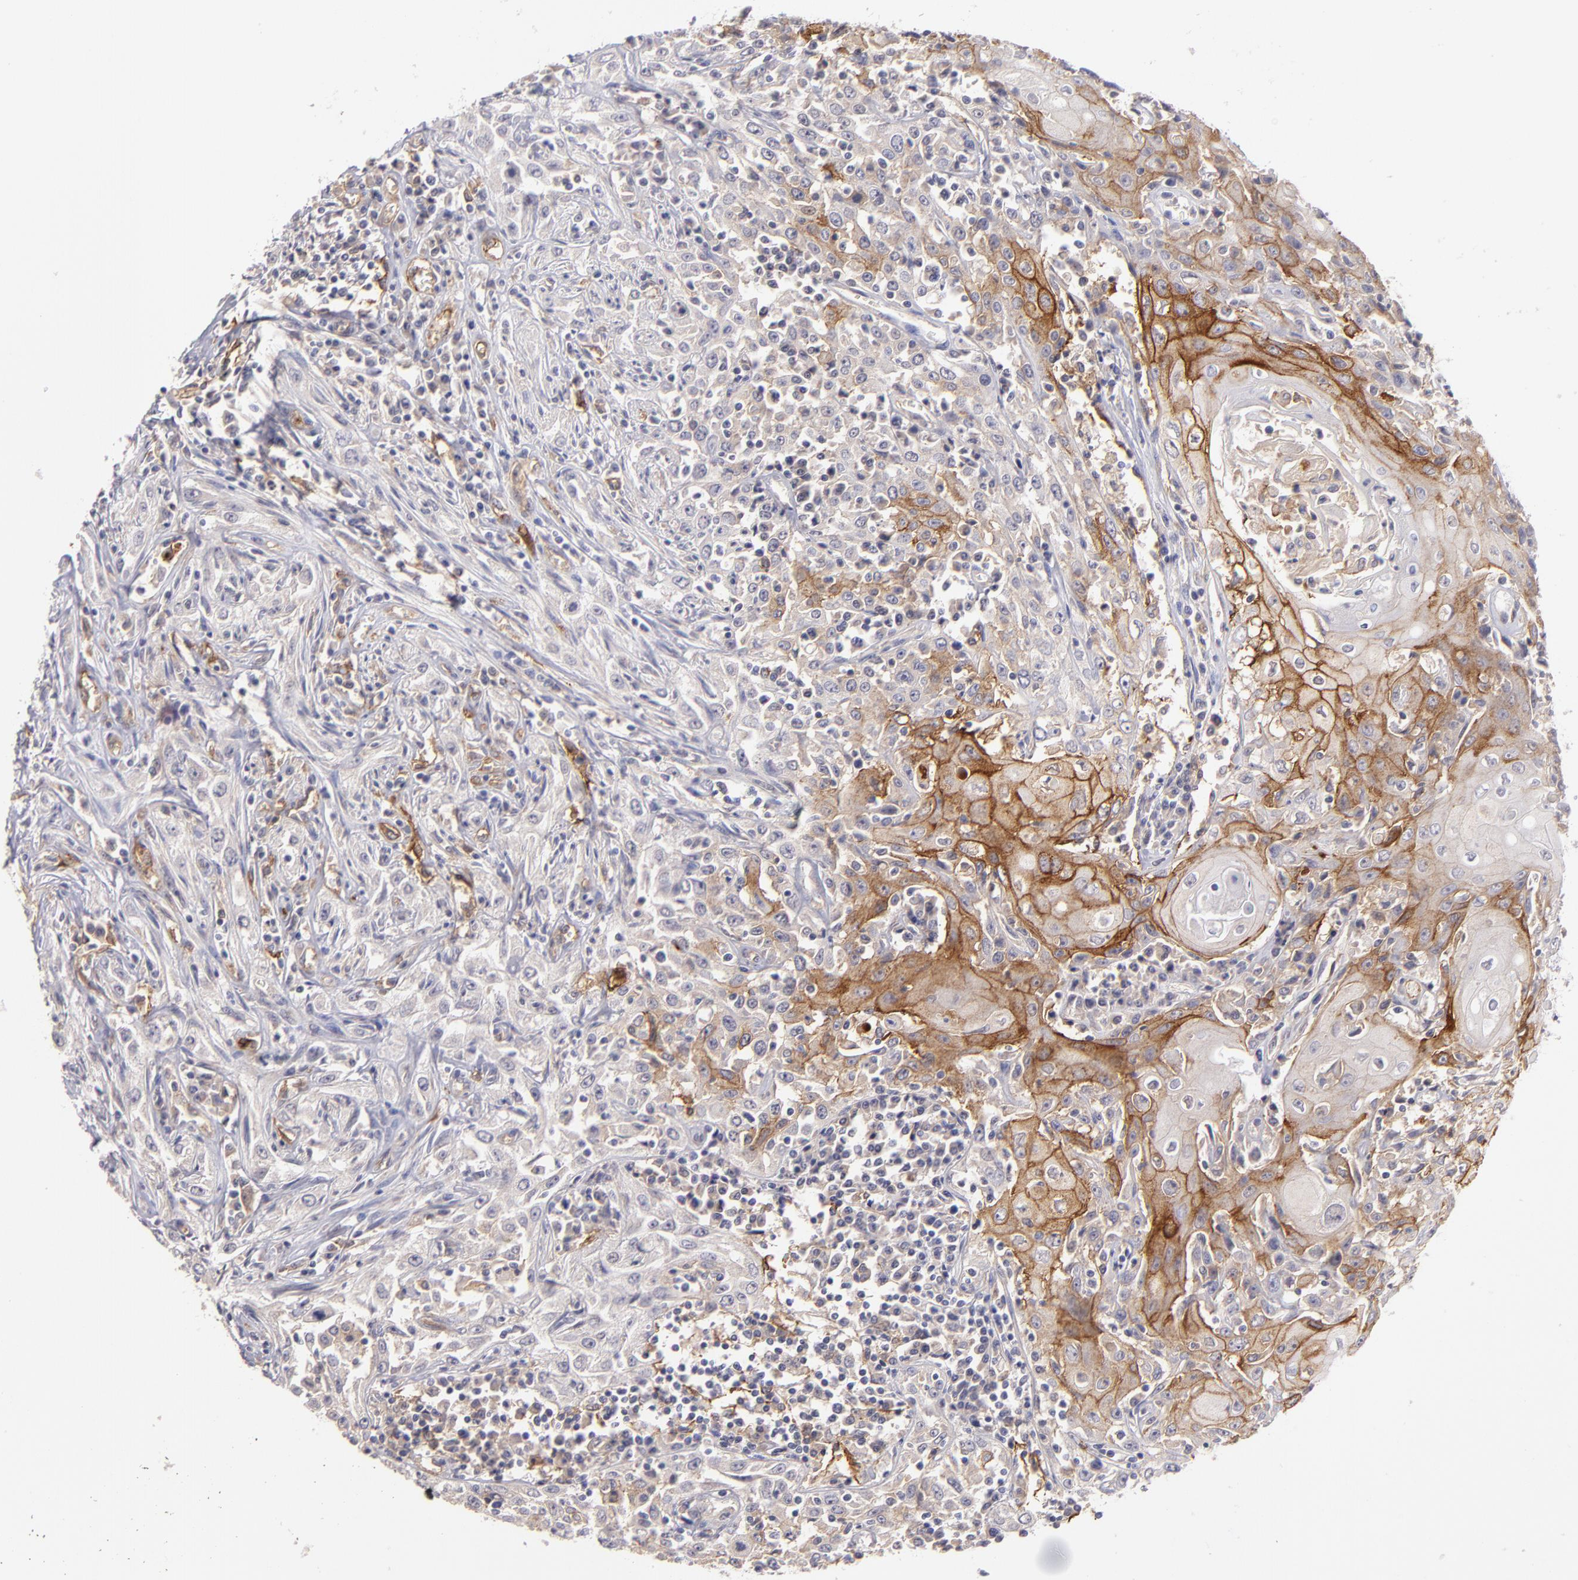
{"staining": {"intensity": "strong", "quantity": "25%-75%", "location": "cytoplasmic/membranous"}, "tissue": "head and neck cancer", "cell_type": "Tumor cells", "image_type": "cancer", "snomed": [{"axis": "morphology", "description": "Squamous cell carcinoma, NOS"}, {"axis": "topography", "description": "Oral tissue"}, {"axis": "topography", "description": "Head-Neck"}], "caption": "High-magnification brightfield microscopy of head and neck cancer (squamous cell carcinoma) stained with DAB (3,3'-diaminobenzidine) (brown) and counterstained with hematoxylin (blue). tumor cells exhibit strong cytoplasmic/membranous positivity is identified in approximately25%-75% of cells. The staining was performed using DAB to visualize the protein expression in brown, while the nuclei were stained in blue with hematoxylin (Magnification: 20x).", "gene": "THBD", "patient": {"sex": "female", "age": 76}}